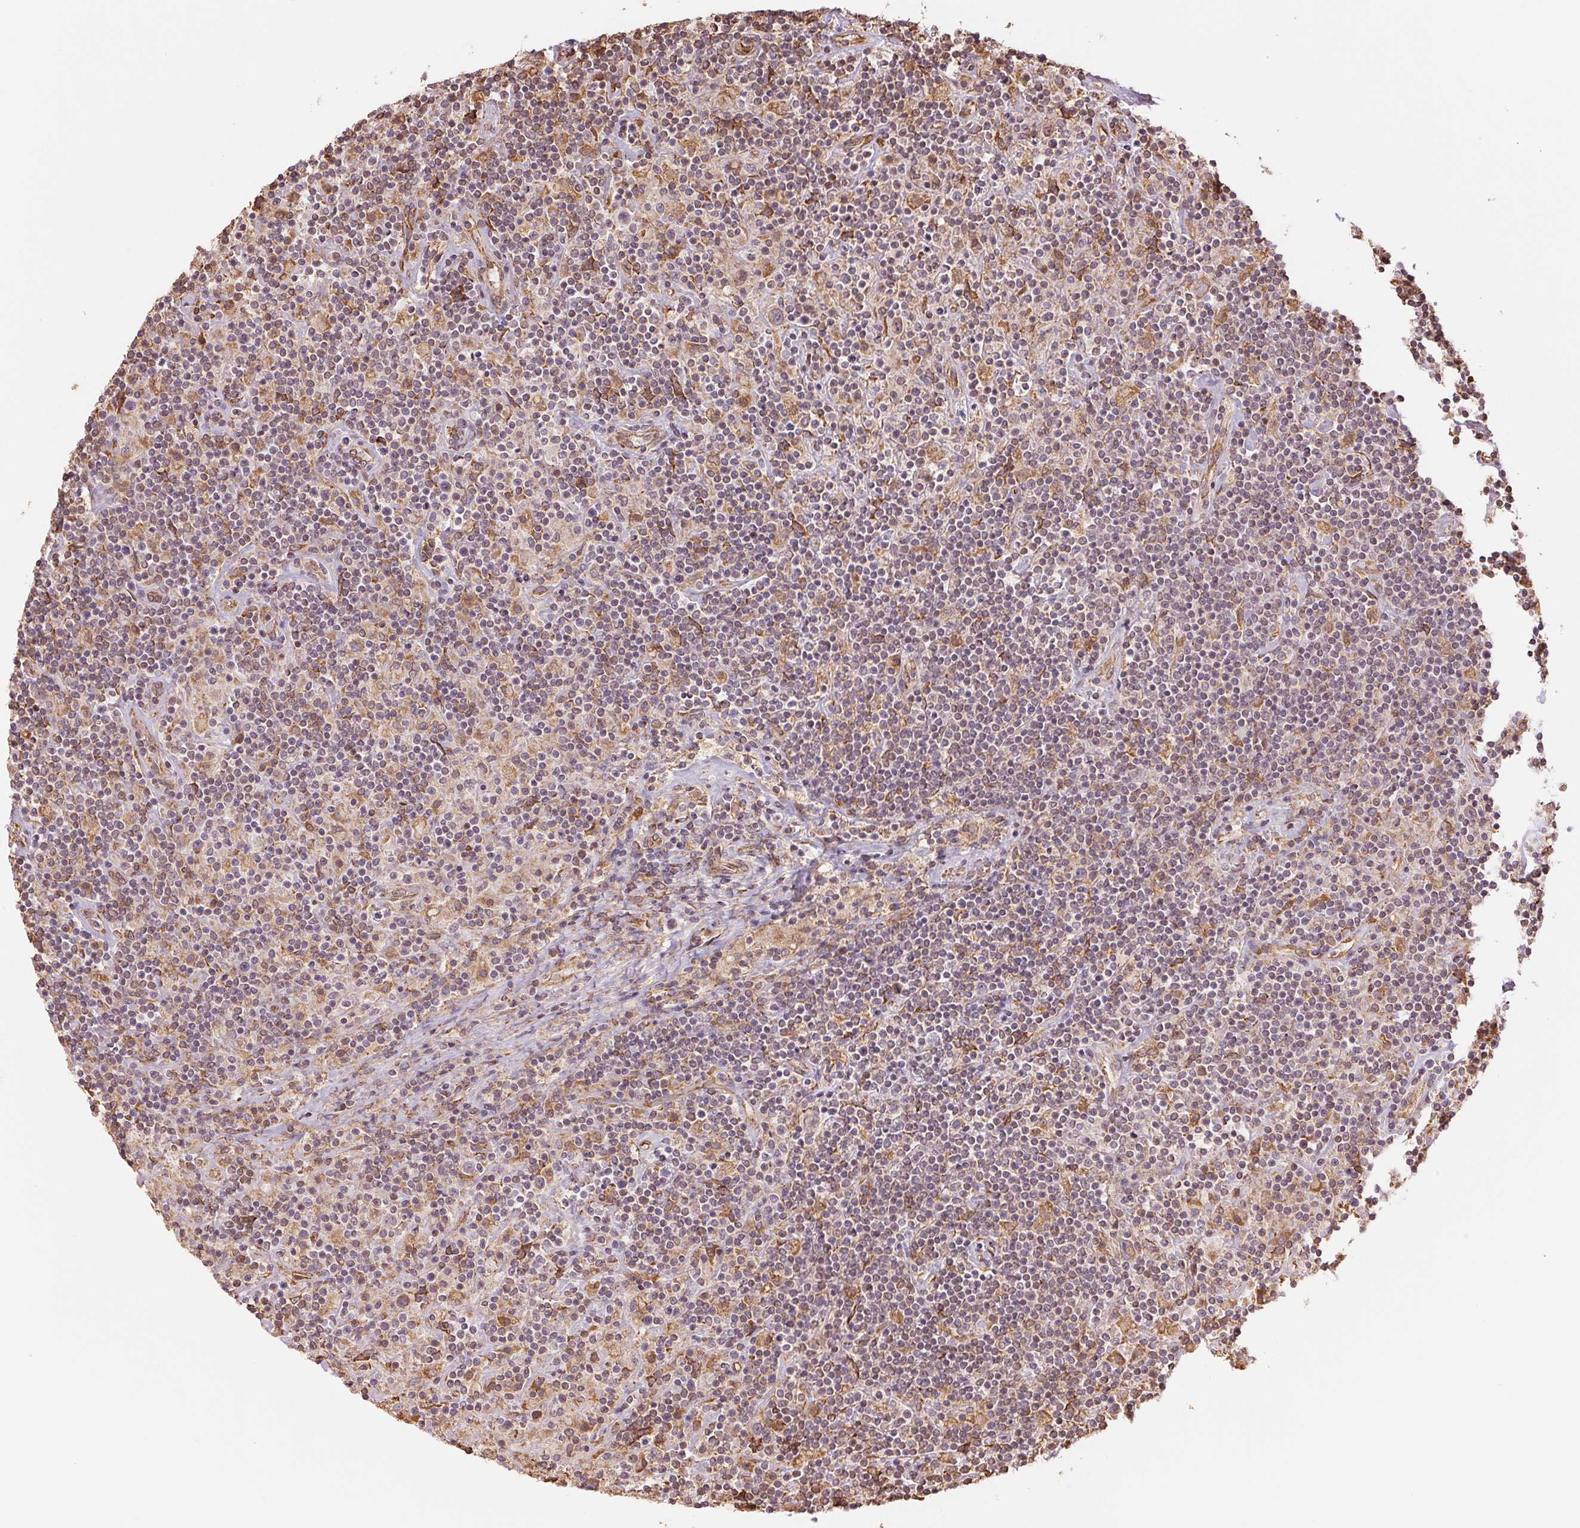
{"staining": {"intensity": "weak", "quantity": "25%-75%", "location": "cytoplasmic/membranous"}, "tissue": "lymphoma", "cell_type": "Tumor cells", "image_type": "cancer", "snomed": [{"axis": "morphology", "description": "Hodgkin's disease, NOS"}, {"axis": "topography", "description": "Lymph node"}], "caption": "Human Hodgkin's disease stained for a protein (brown) exhibits weak cytoplasmic/membranous positive staining in approximately 25%-75% of tumor cells.", "gene": "C6orf163", "patient": {"sex": "male", "age": 70}}